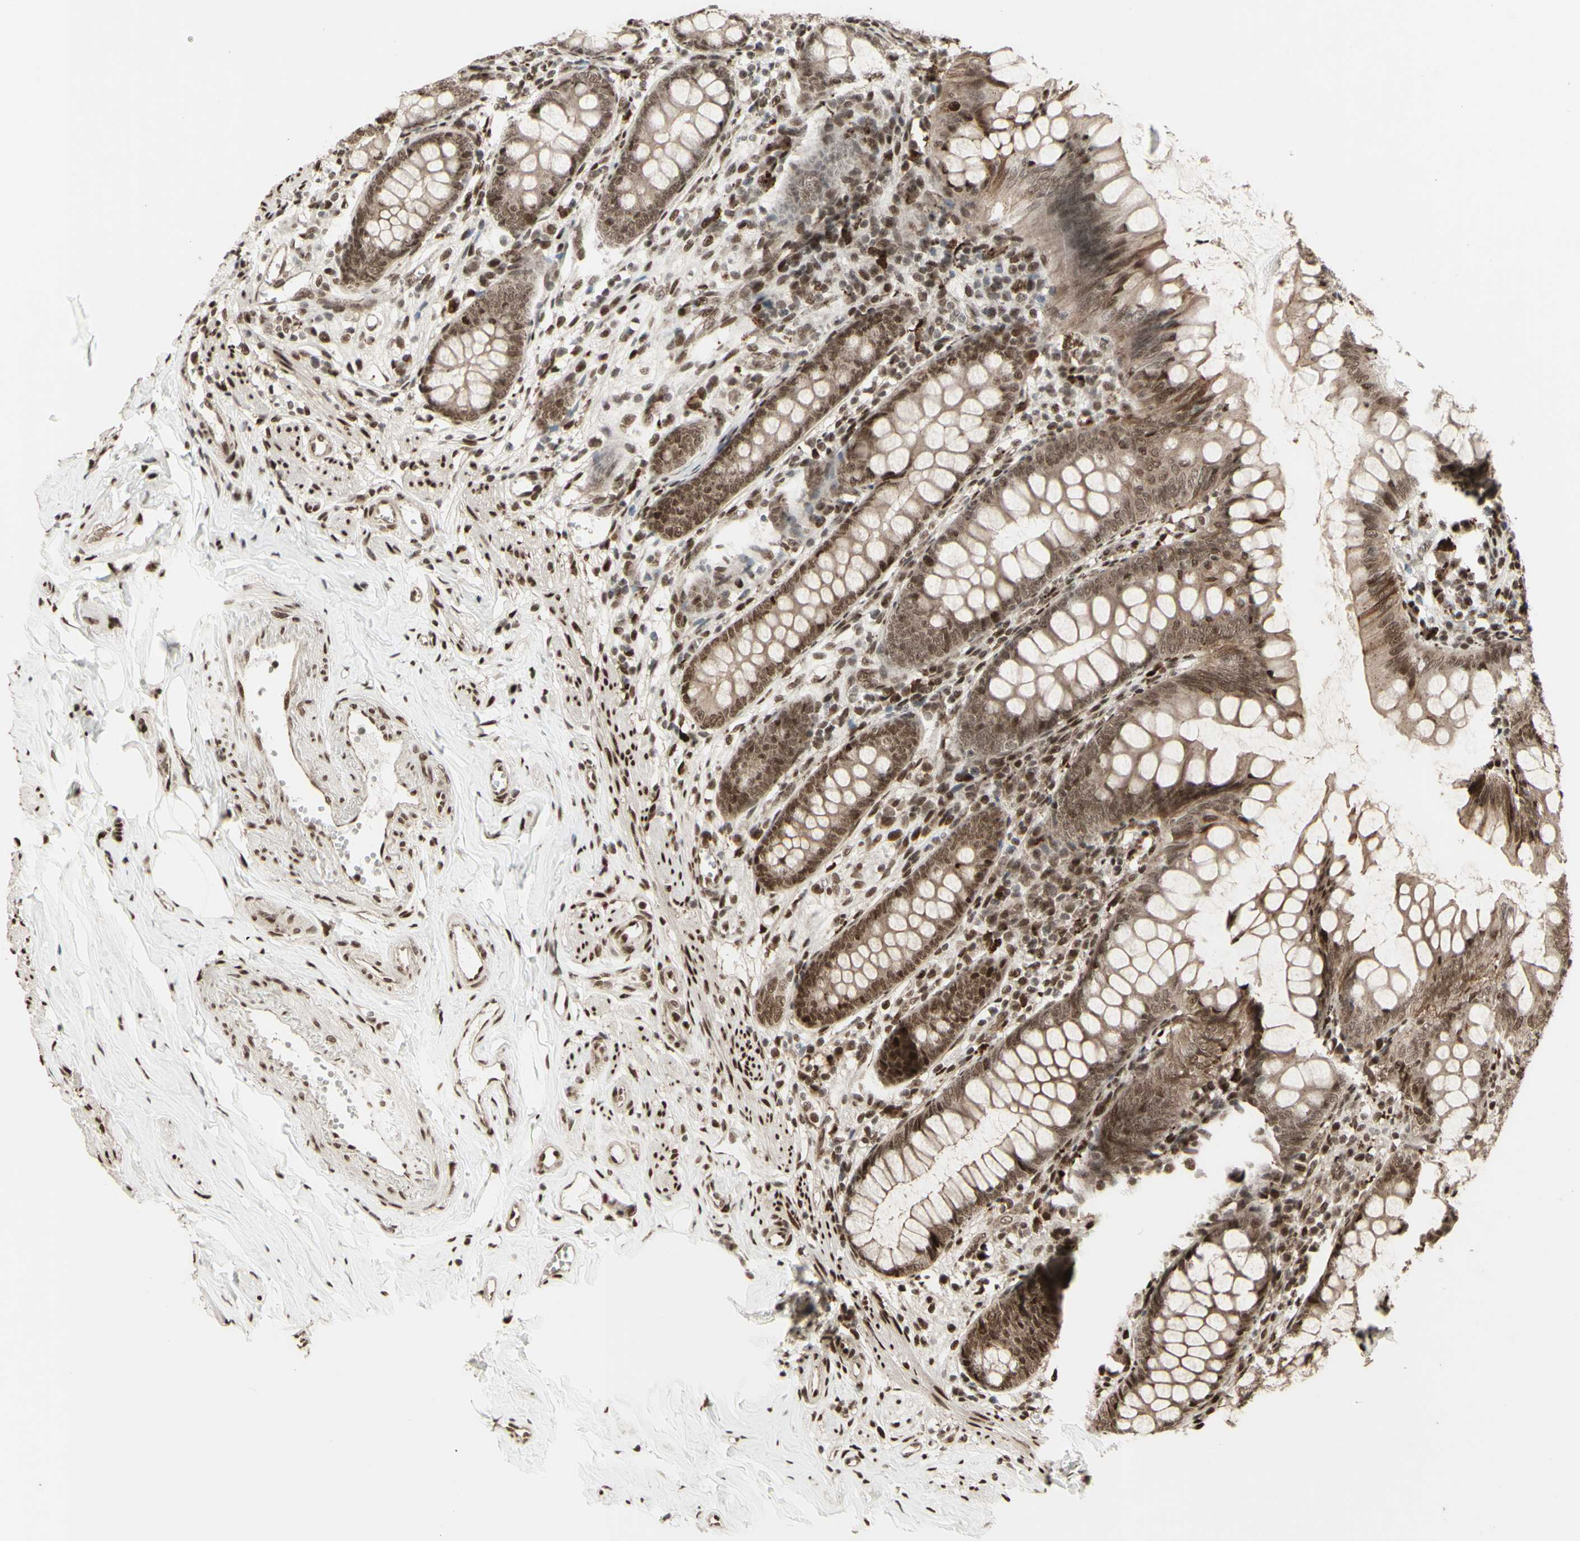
{"staining": {"intensity": "moderate", "quantity": ">75%", "location": "cytoplasmic/membranous,nuclear"}, "tissue": "appendix", "cell_type": "Glandular cells", "image_type": "normal", "snomed": [{"axis": "morphology", "description": "Normal tissue, NOS"}, {"axis": "topography", "description": "Appendix"}], "caption": "A brown stain highlights moderate cytoplasmic/membranous,nuclear expression of a protein in glandular cells of unremarkable human appendix.", "gene": "CBX1", "patient": {"sex": "female", "age": 77}}